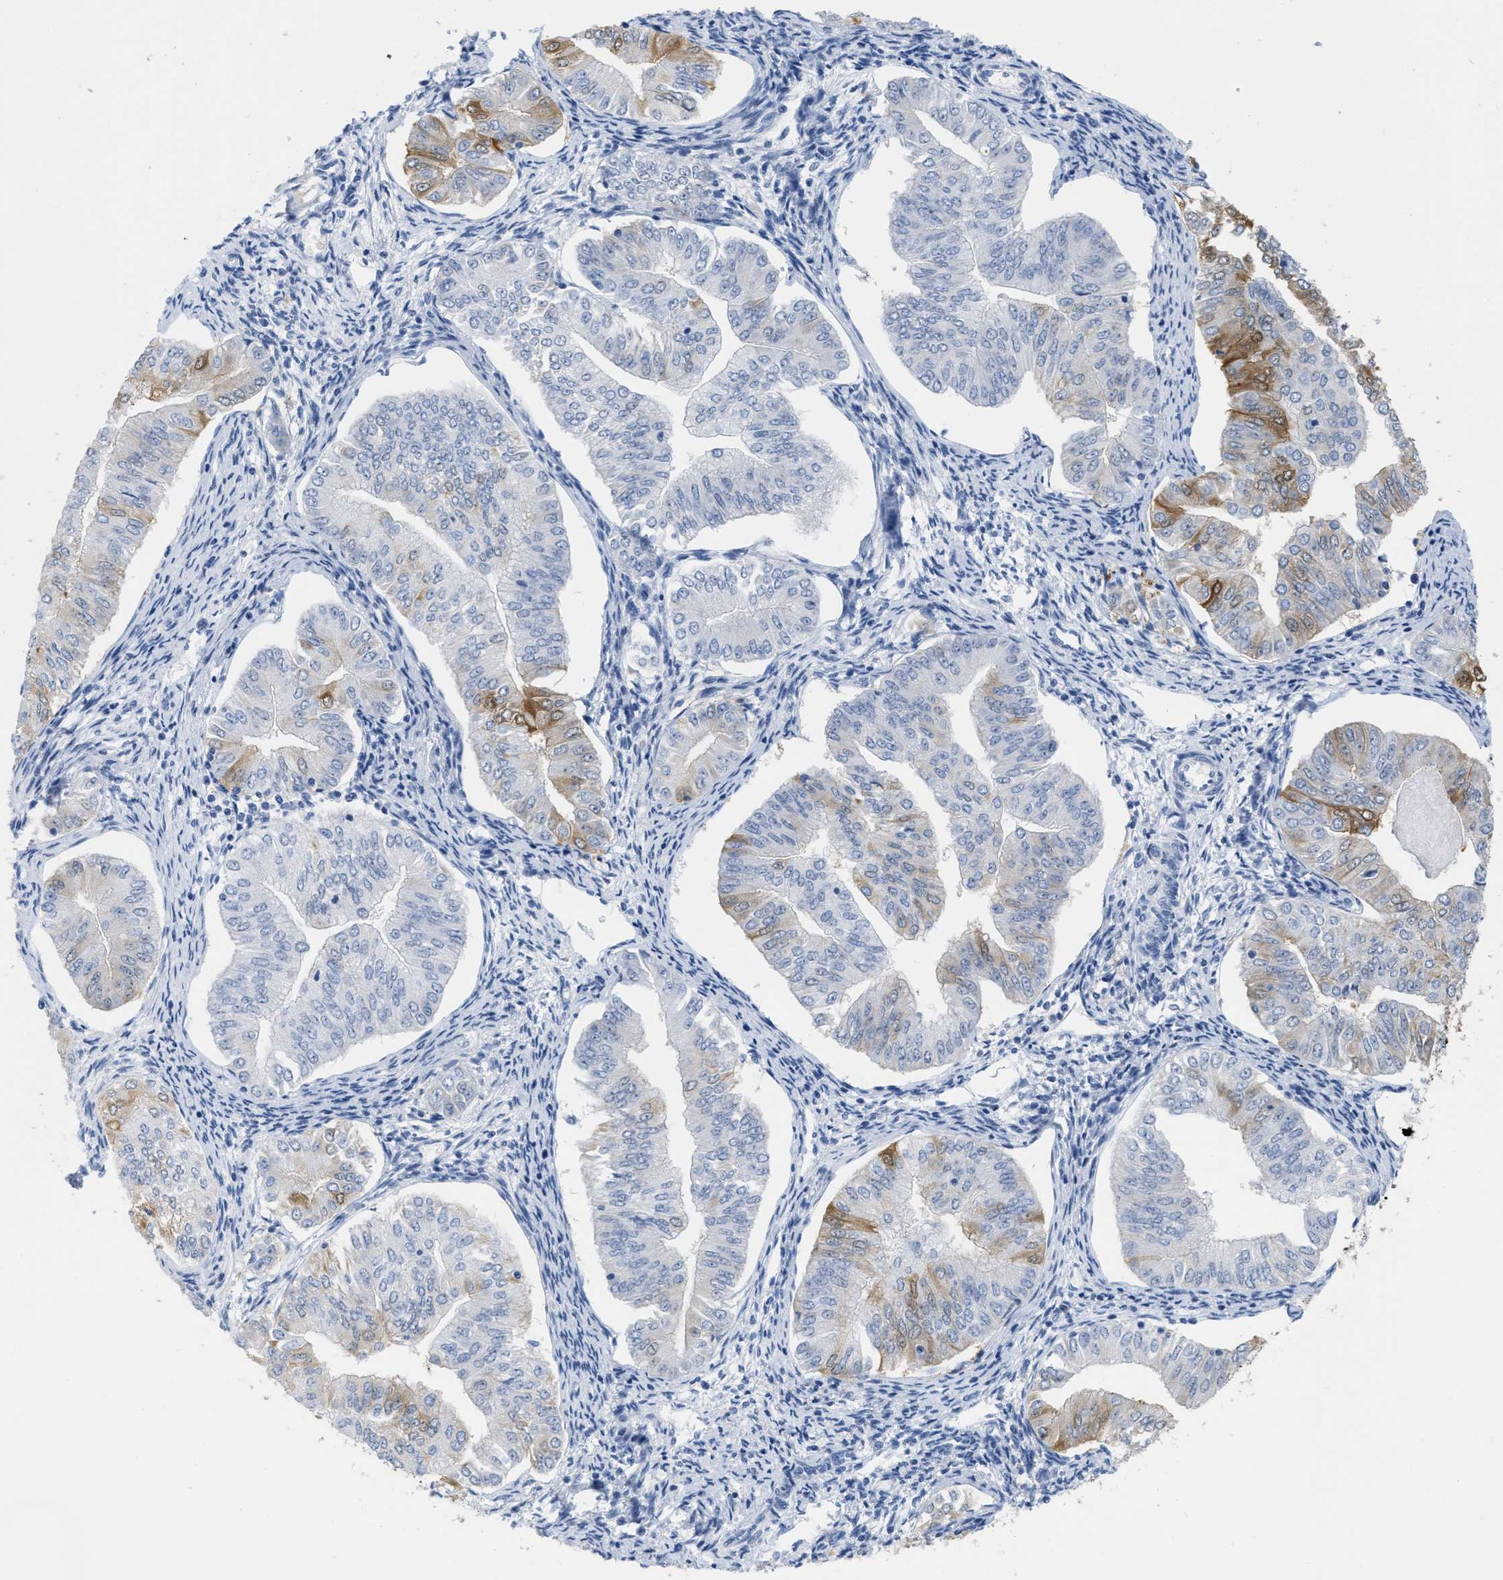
{"staining": {"intensity": "moderate", "quantity": "25%-75%", "location": "cytoplasmic/membranous"}, "tissue": "endometrial cancer", "cell_type": "Tumor cells", "image_type": "cancer", "snomed": [{"axis": "morphology", "description": "Normal tissue, NOS"}, {"axis": "morphology", "description": "Adenocarcinoma, NOS"}, {"axis": "topography", "description": "Endometrium"}], "caption": "Endometrial cancer (adenocarcinoma) was stained to show a protein in brown. There is medium levels of moderate cytoplasmic/membranous positivity in about 25%-75% of tumor cells. The protein of interest is stained brown, and the nuclei are stained in blue (DAB IHC with brightfield microscopy, high magnification).", "gene": "CRYM", "patient": {"sex": "female", "age": 53}}